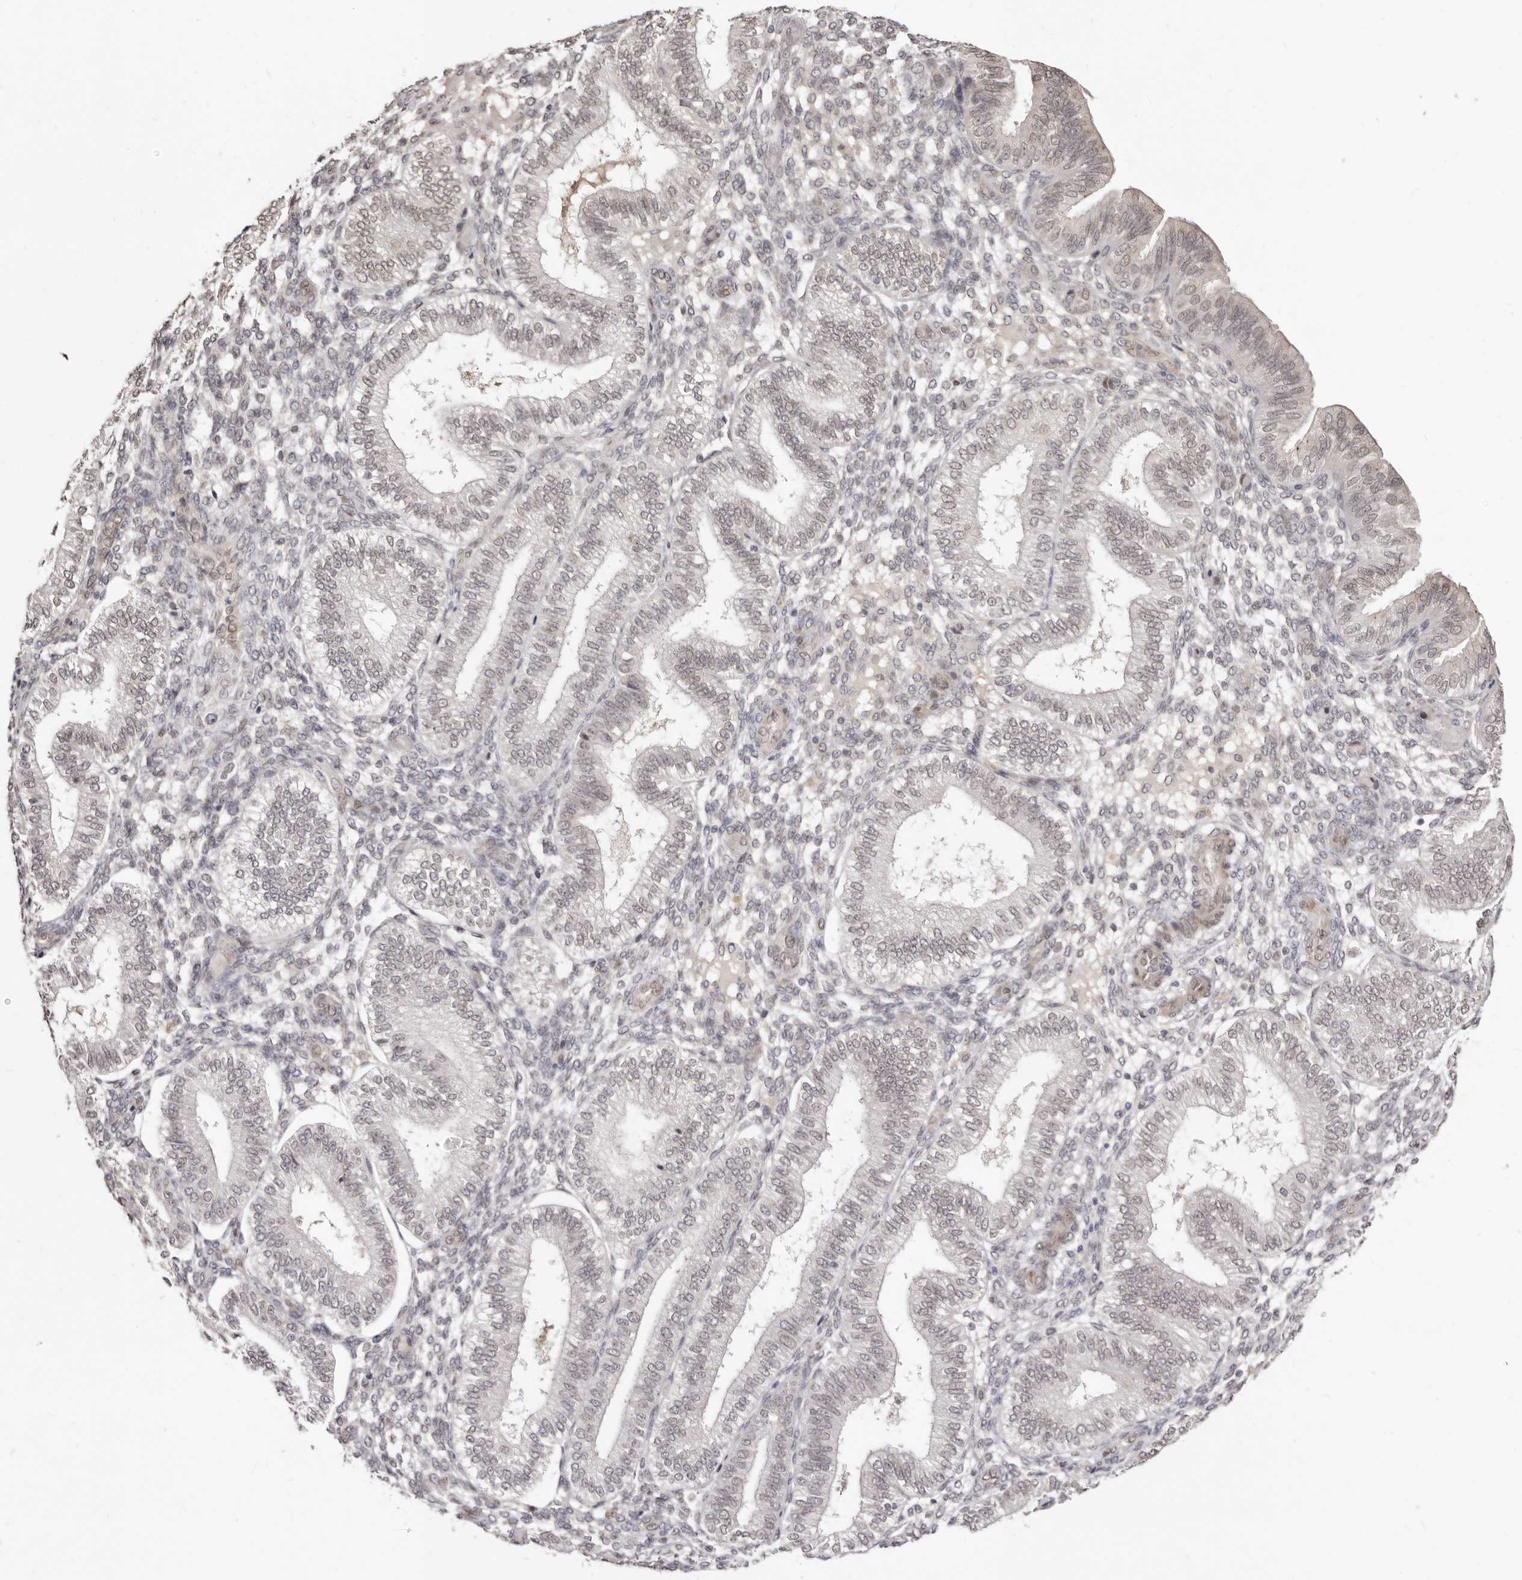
{"staining": {"intensity": "negative", "quantity": "none", "location": "none"}, "tissue": "endometrium", "cell_type": "Cells in endometrial stroma", "image_type": "normal", "snomed": [{"axis": "morphology", "description": "Normal tissue, NOS"}, {"axis": "topography", "description": "Endometrium"}], "caption": "A histopathology image of endometrium stained for a protein displays no brown staining in cells in endometrial stroma.", "gene": "LCORL", "patient": {"sex": "female", "age": 39}}